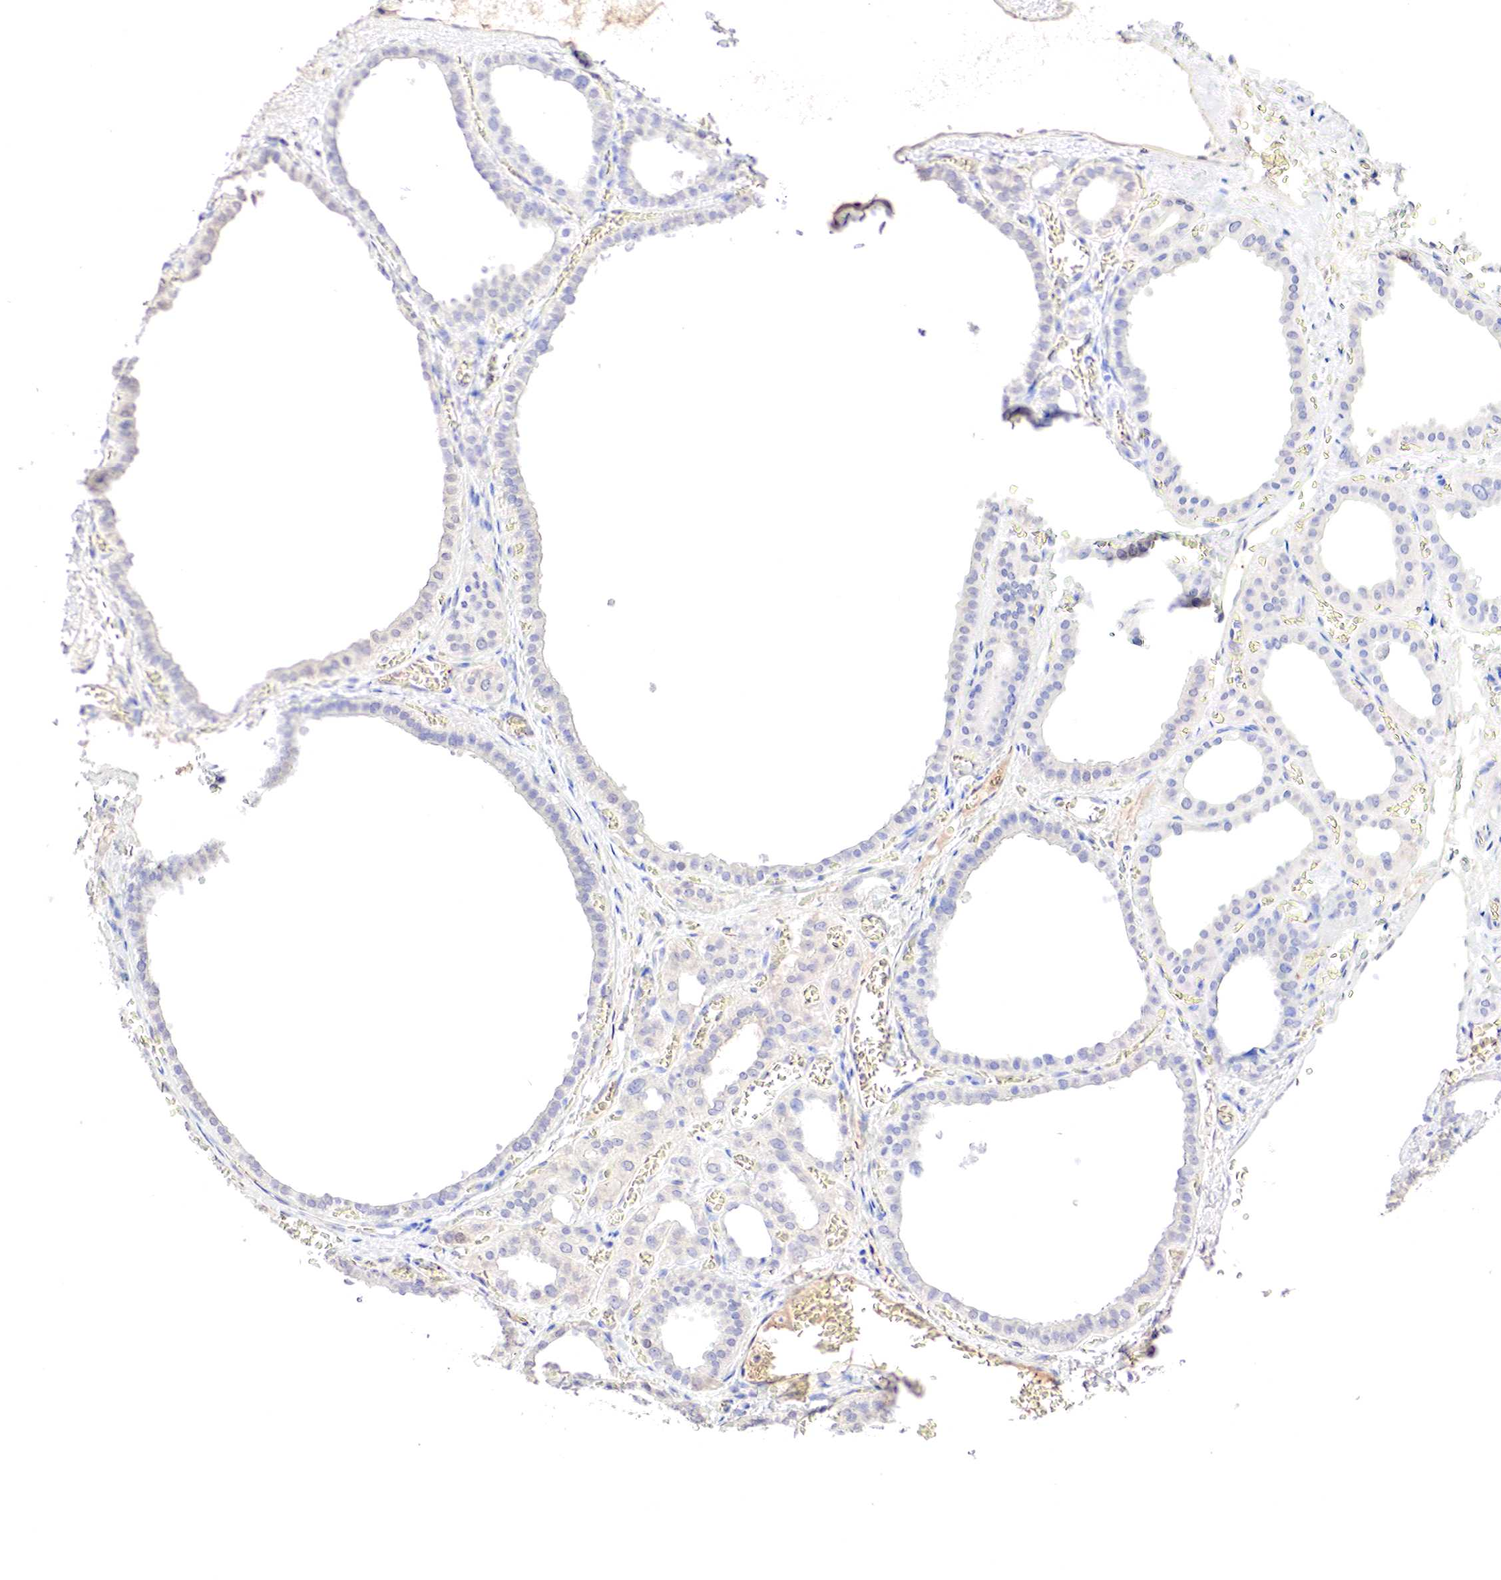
{"staining": {"intensity": "negative", "quantity": "none", "location": "none"}, "tissue": "thyroid gland", "cell_type": "Glandular cells", "image_type": "normal", "snomed": [{"axis": "morphology", "description": "Normal tissue, NOS"}, {"axis": "topography", "description": "Thyroid gland"}], "caption": "Glandular cells are negative for brown protein staining in benign thyroid gland. (DAB (3,3'-diaminobenzidine) immunohistochemistry (IHC), high magnification).", "gene": "GATA1", "patient": {"sex": "female", "age": 55}}